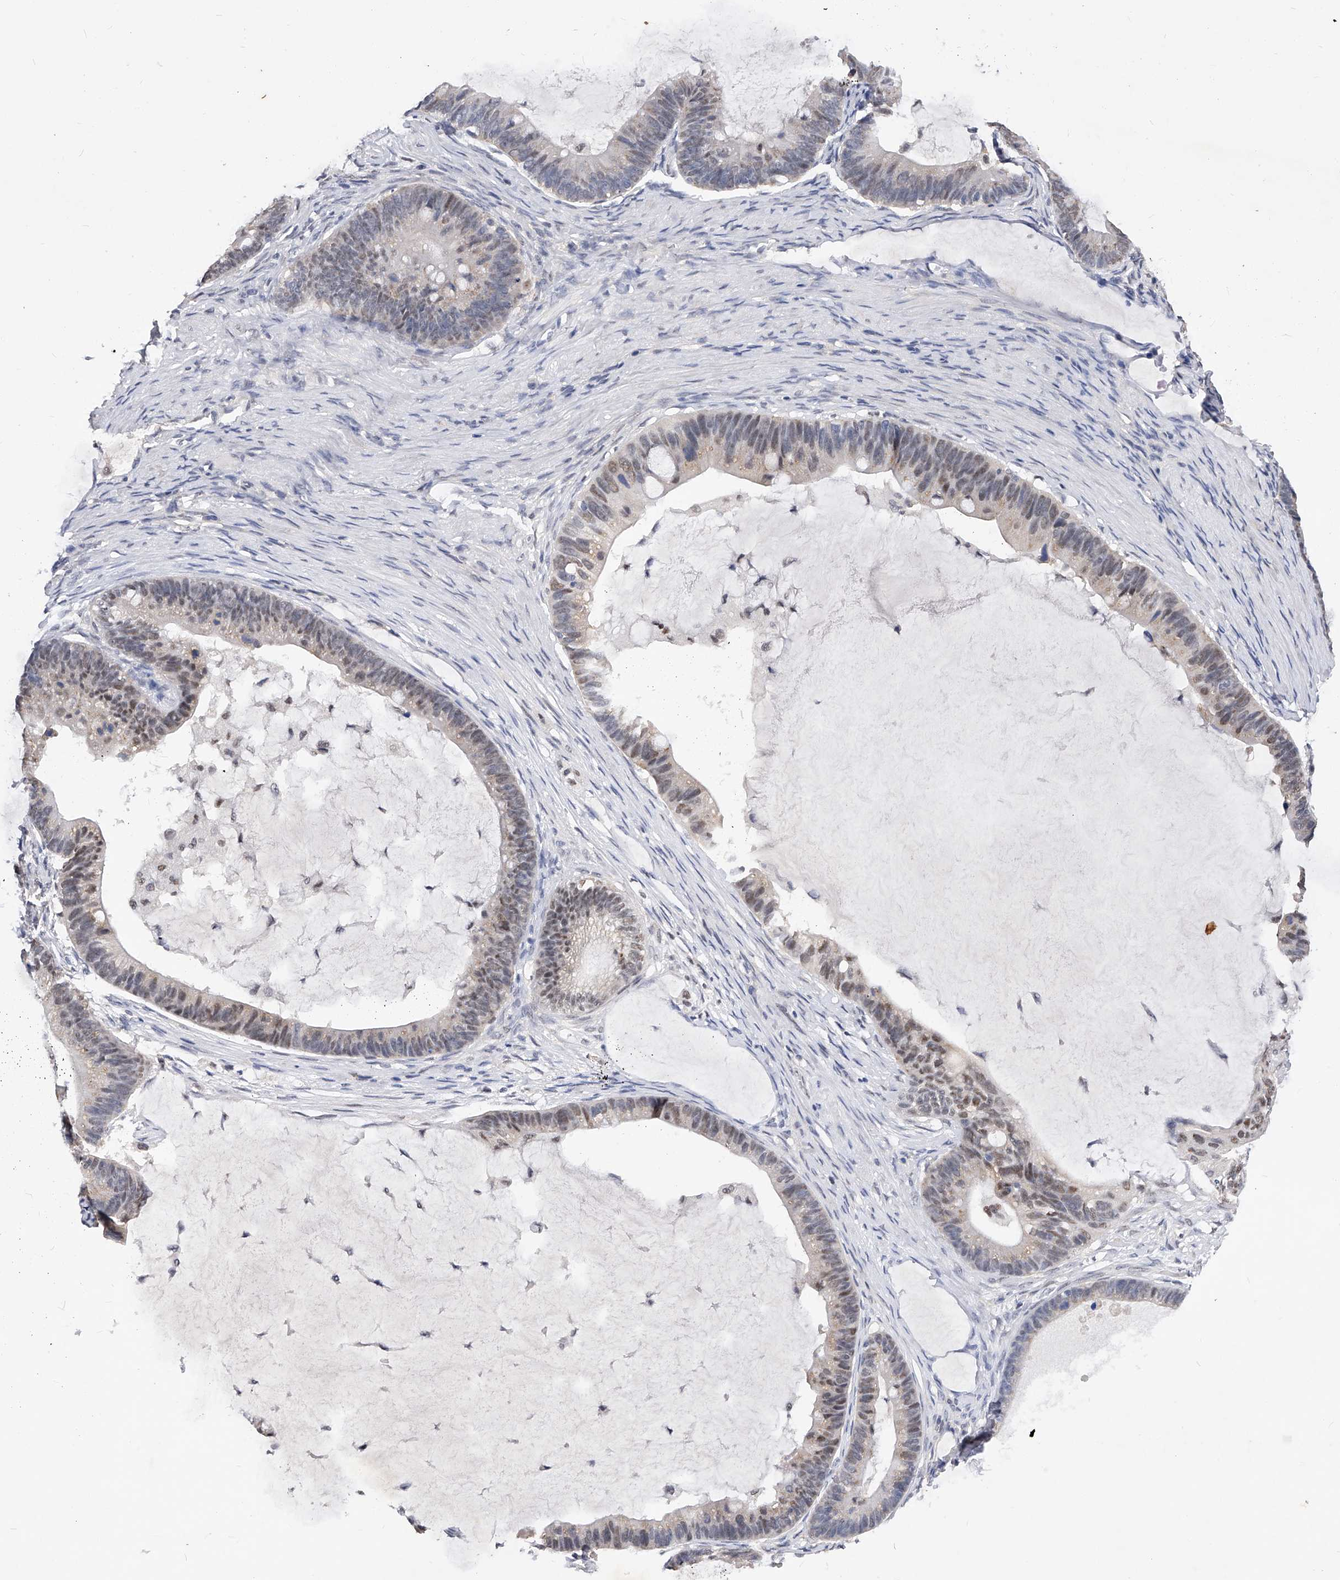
{"staining": {"intensity": "weak", "quantity": "25%-75%", "location": "nuclear"}, "tissue": "ovarian cancer", "cell_type": "Tumor cells", "image_type": "cancer", "snomed": [{"axis": "morphology", "description": "Cystadenocarcinoma, mucinous, NOS"}, {"axis": "topography", "description": "Ovary"}], "caption": "Protein staining of ovarian cancer tissue shows weak nuclear expression in about 25%-75% of tumor cells.", "gene": "ZNF529", "patient": {"sex": "female", "age": 61}}